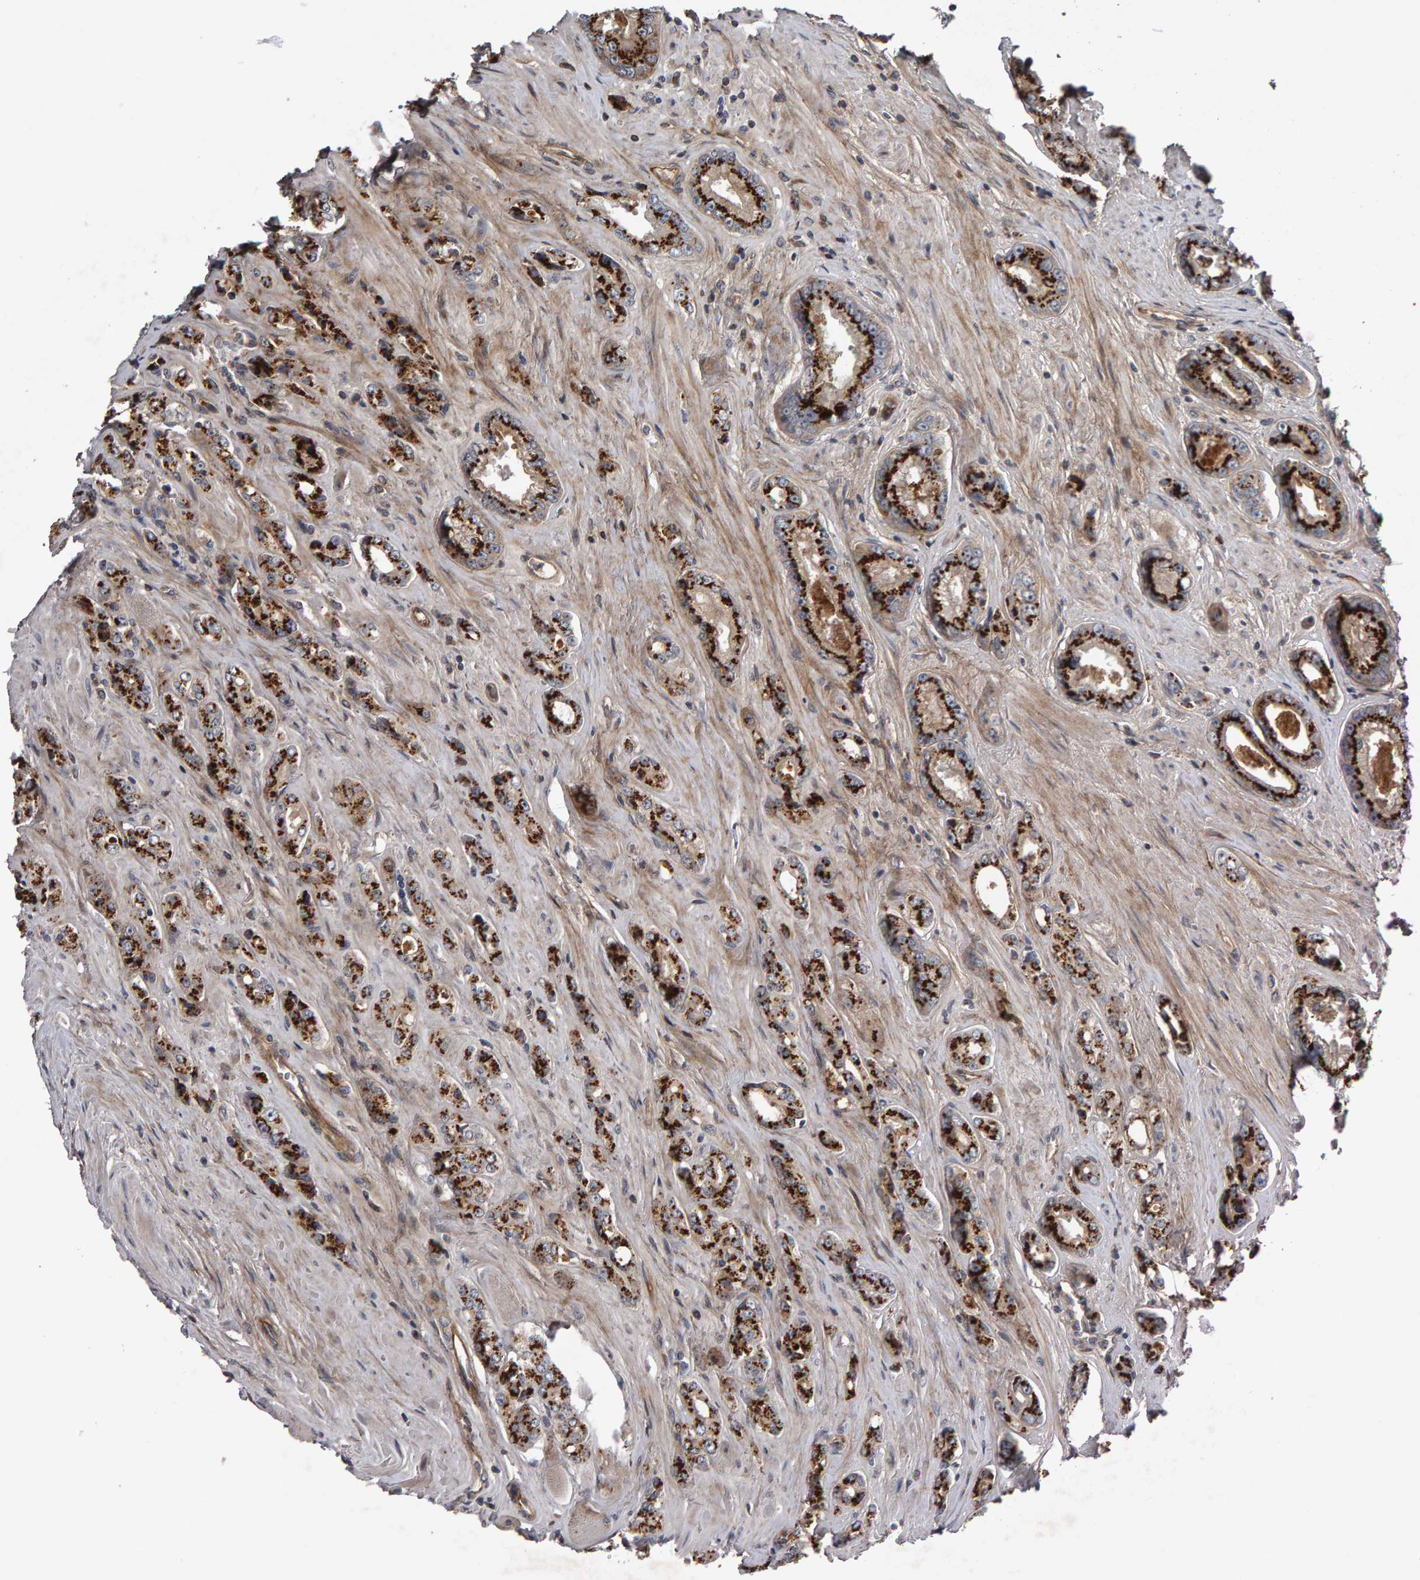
{"staining": {"intensity": "strong", "quantity": ">75%", "location": "cytoplasmic/membranous"}, "tissue": "prostate cancer", "cell_type": "Tumor cells", "image_type": "cancer", "snomed": [{"axis": "morphology", "description": "Adenocarcinoma, High grade"}, {"axis": "topography", "description": "Prostate"}], "caption": "About >75% of tumor cells in human prostate adenocarcinoma (high-grade) reveal strong cytoplasmic/membranous protein staining as visualized by brown immunohistochemical staining.", "gene": "CANT1", "patient": {"sex": "male", "age": 61}}